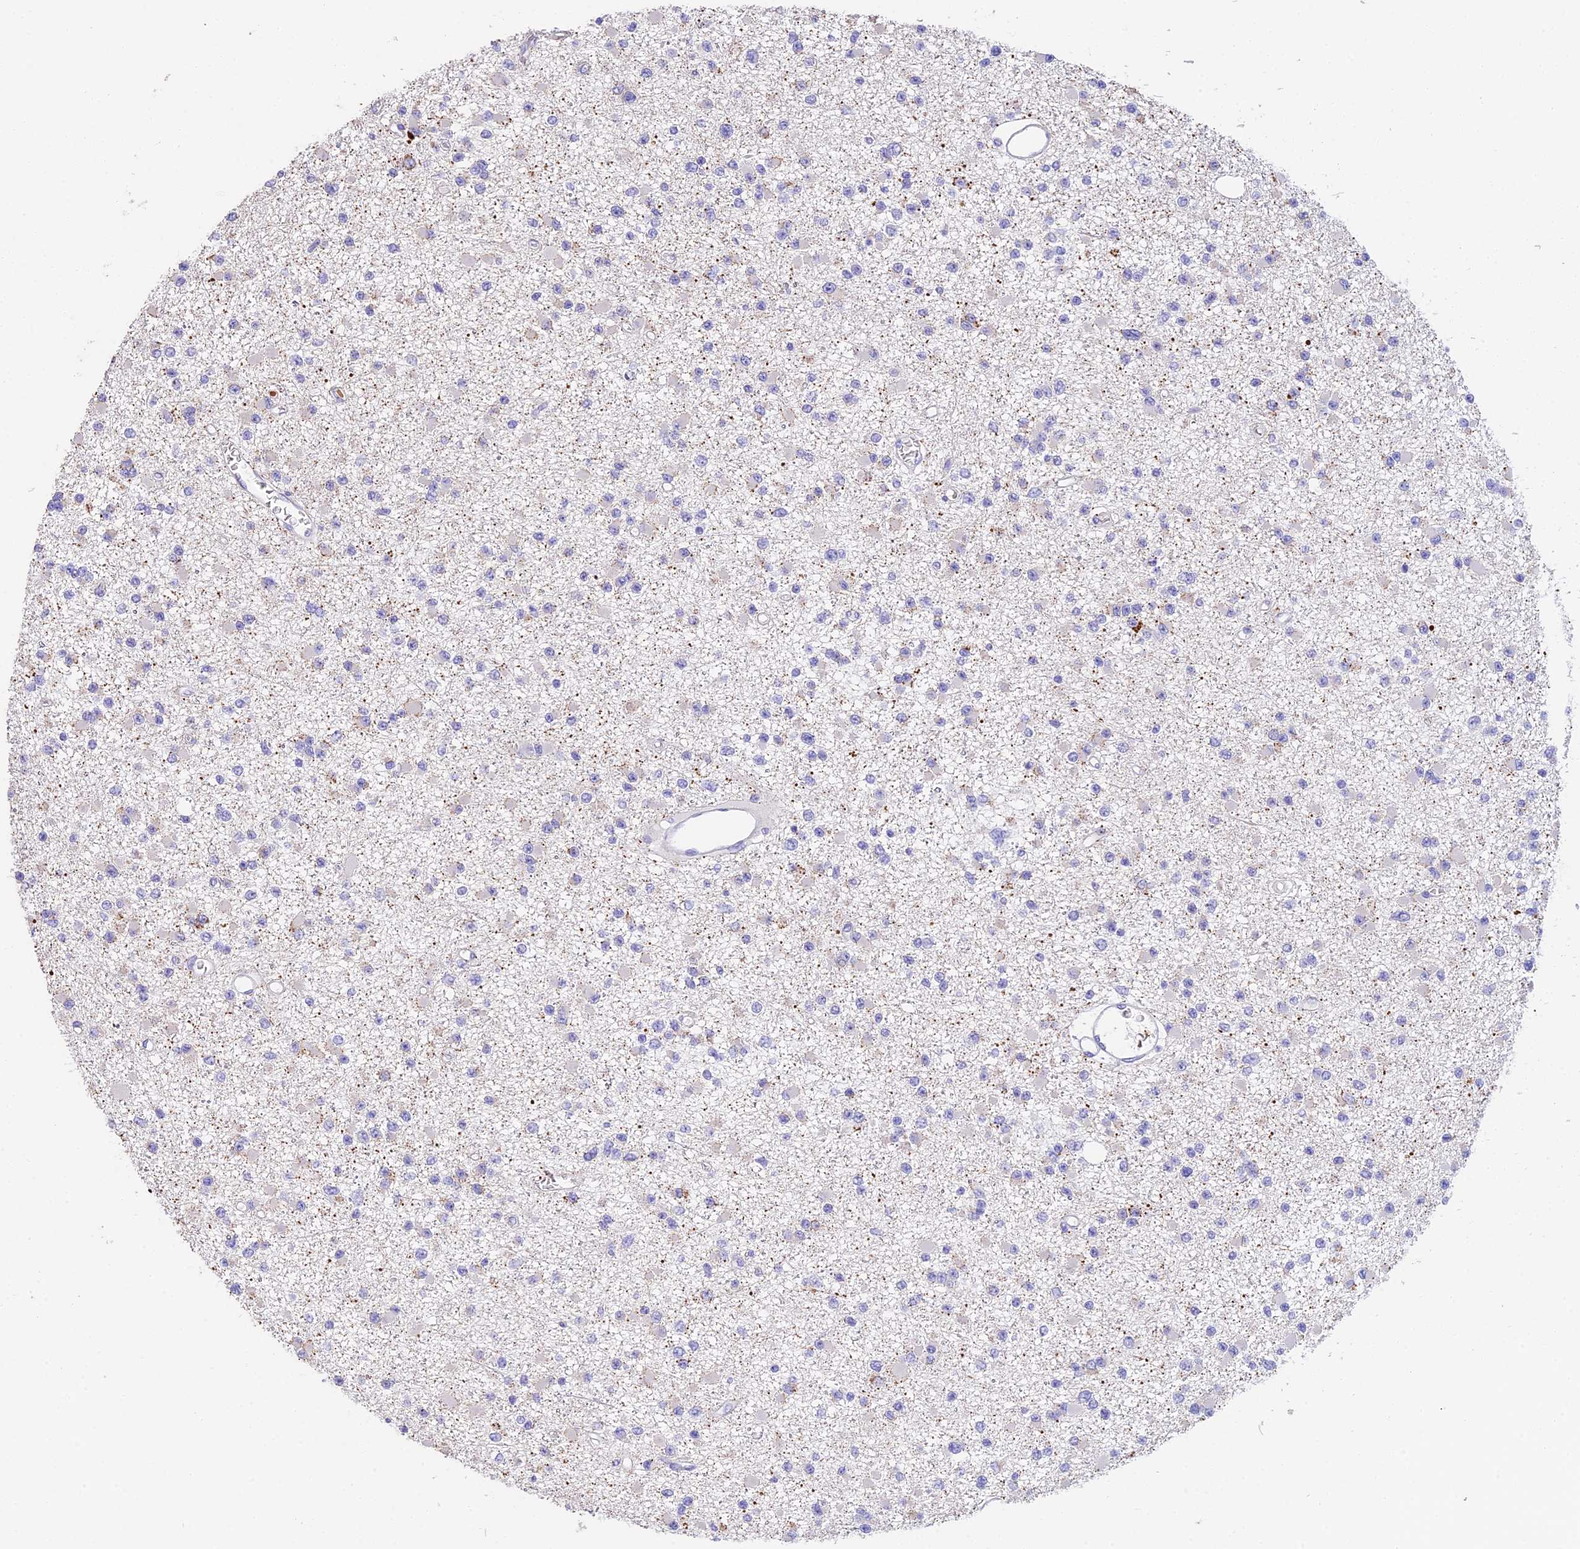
{"staining": {"intensity": "negative", "quantity": "none", "location": "none"}, "tissue": "glioma", "cell_type": "Tumor cells", "image_type": "cancer", "snomed": [{"axis": "morphology", "description": "Glioma, malignant, Low grade"}, {"axis": "topography", "description": "Brain"}], "caption": "Immunohistochemical staining of human glioma demonstrates no significant positivity in tumor cells.", "gene": "TNNC2", "patient": {"sex": "female", "age": 22}}